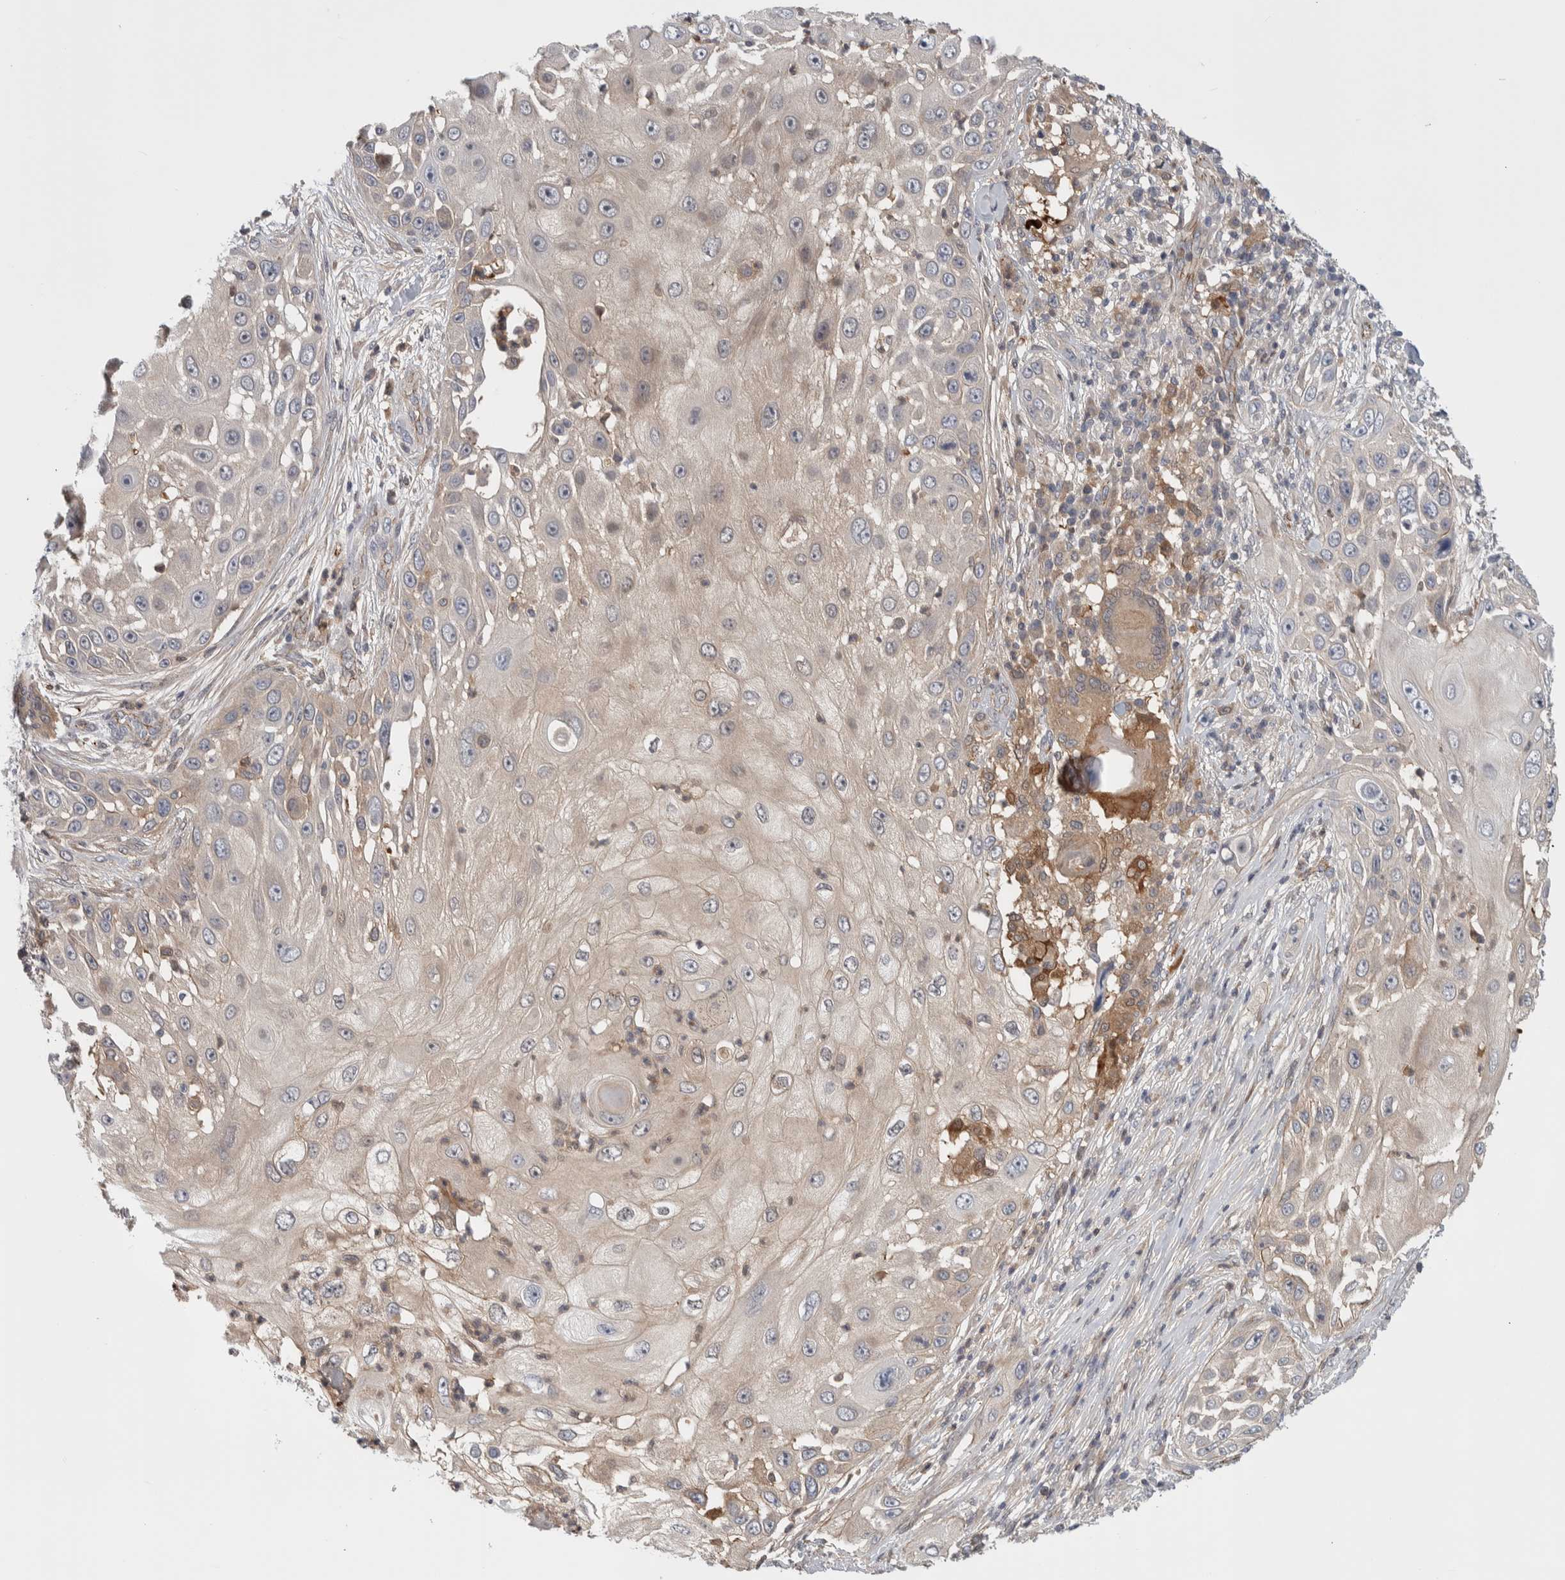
{"staining": {"intensity": "weak", "quantity": "<25%", "location": "cytoplasmic/membranous"}, "tissue": "skin cancer", "cell_type": "Tumor cells", "image_type": "cancer", "snomed": [{"axis": "morphology", "description": "Squamous cell carcinoma, NOS"}, {"axis": "topography", "description": "Skin"}], "caption": "Skin squamous cell carcinoma was stained to show a protein in brown. There is no significant staining in tumor cells.", "gene": "ZNF862", "patient": {"sex": "female", "age": 44}}